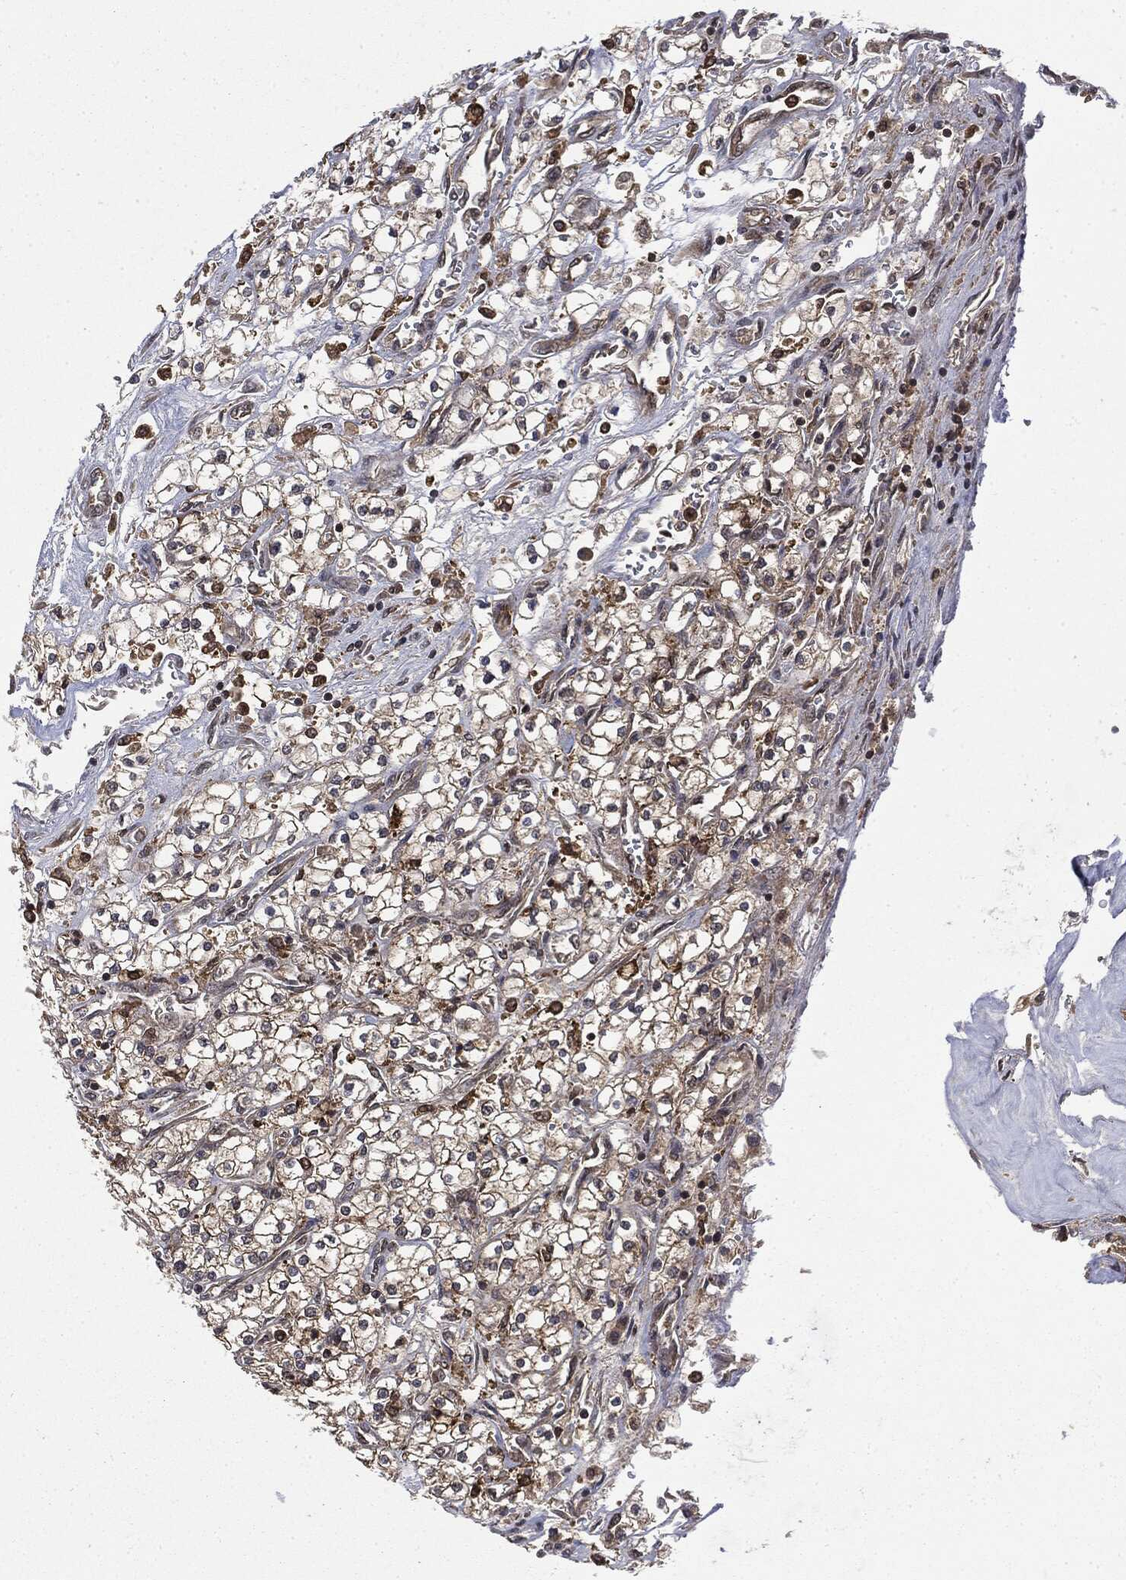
{"staining": {"intensity": "moderate", "quantity": "25%-75%", "location": "cytoplasmic/membranous"}, "tissue": "renal cancer", "cell_type": "Tumor cells", "image_type": "cancer", "snomed": [{"axis": "morphology", "description": "Adenocarcinoma, NOS"}, {"axis": "topography", "description": "Kidney"}], "caption": "Renal cancer (adenocarcinoma) tissue shows moderate cytoplasmic/membranous staining in about 25%-75% of tumor cells, visualized by immunohistochemistry. Nuclei are stained in blue.", "gene": "SNX5", "patient": {"sex": "male", "age": 80}}